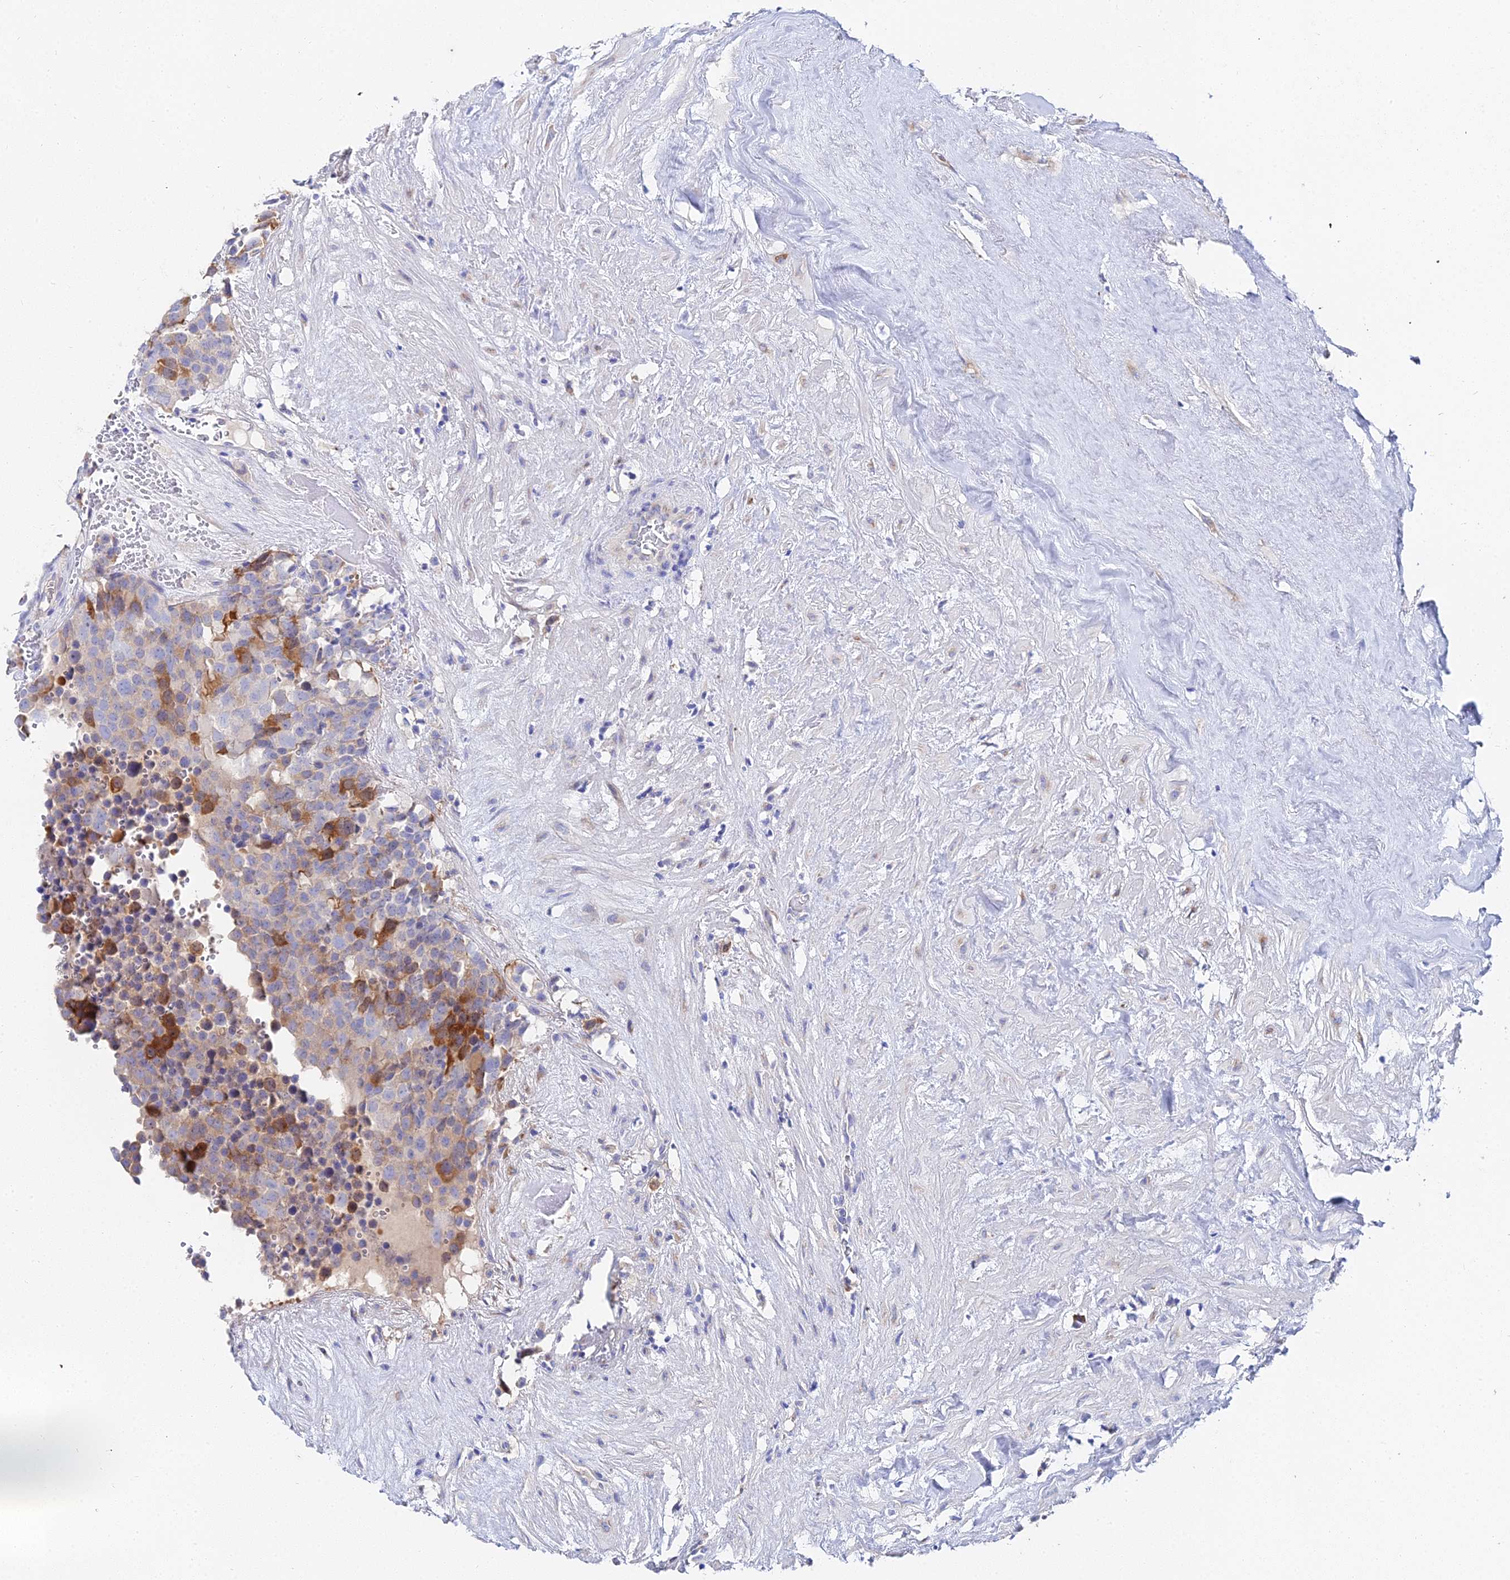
{"staining": {"intensity": "moderate", "quantity": "25%-75%", "location": "cytoplasmic/membranous"}, "tissue": "testis cancer", "cell_type": "Tumor cells", "image_type": "cancer", "snomed": [{"axis": "morphology", "description": "Seminoma, NOS"}, {"axis": "topography", "description": "Testis"}], "caption": "Testis cancer stained with DAB immunohistochemistry exhibits medium levels of moderate cytoplasmic/membranous expression in about 25%-75% of tumor cells.", "gene": "PTTG1", "patient": {"sex": "male", "age": 71}}